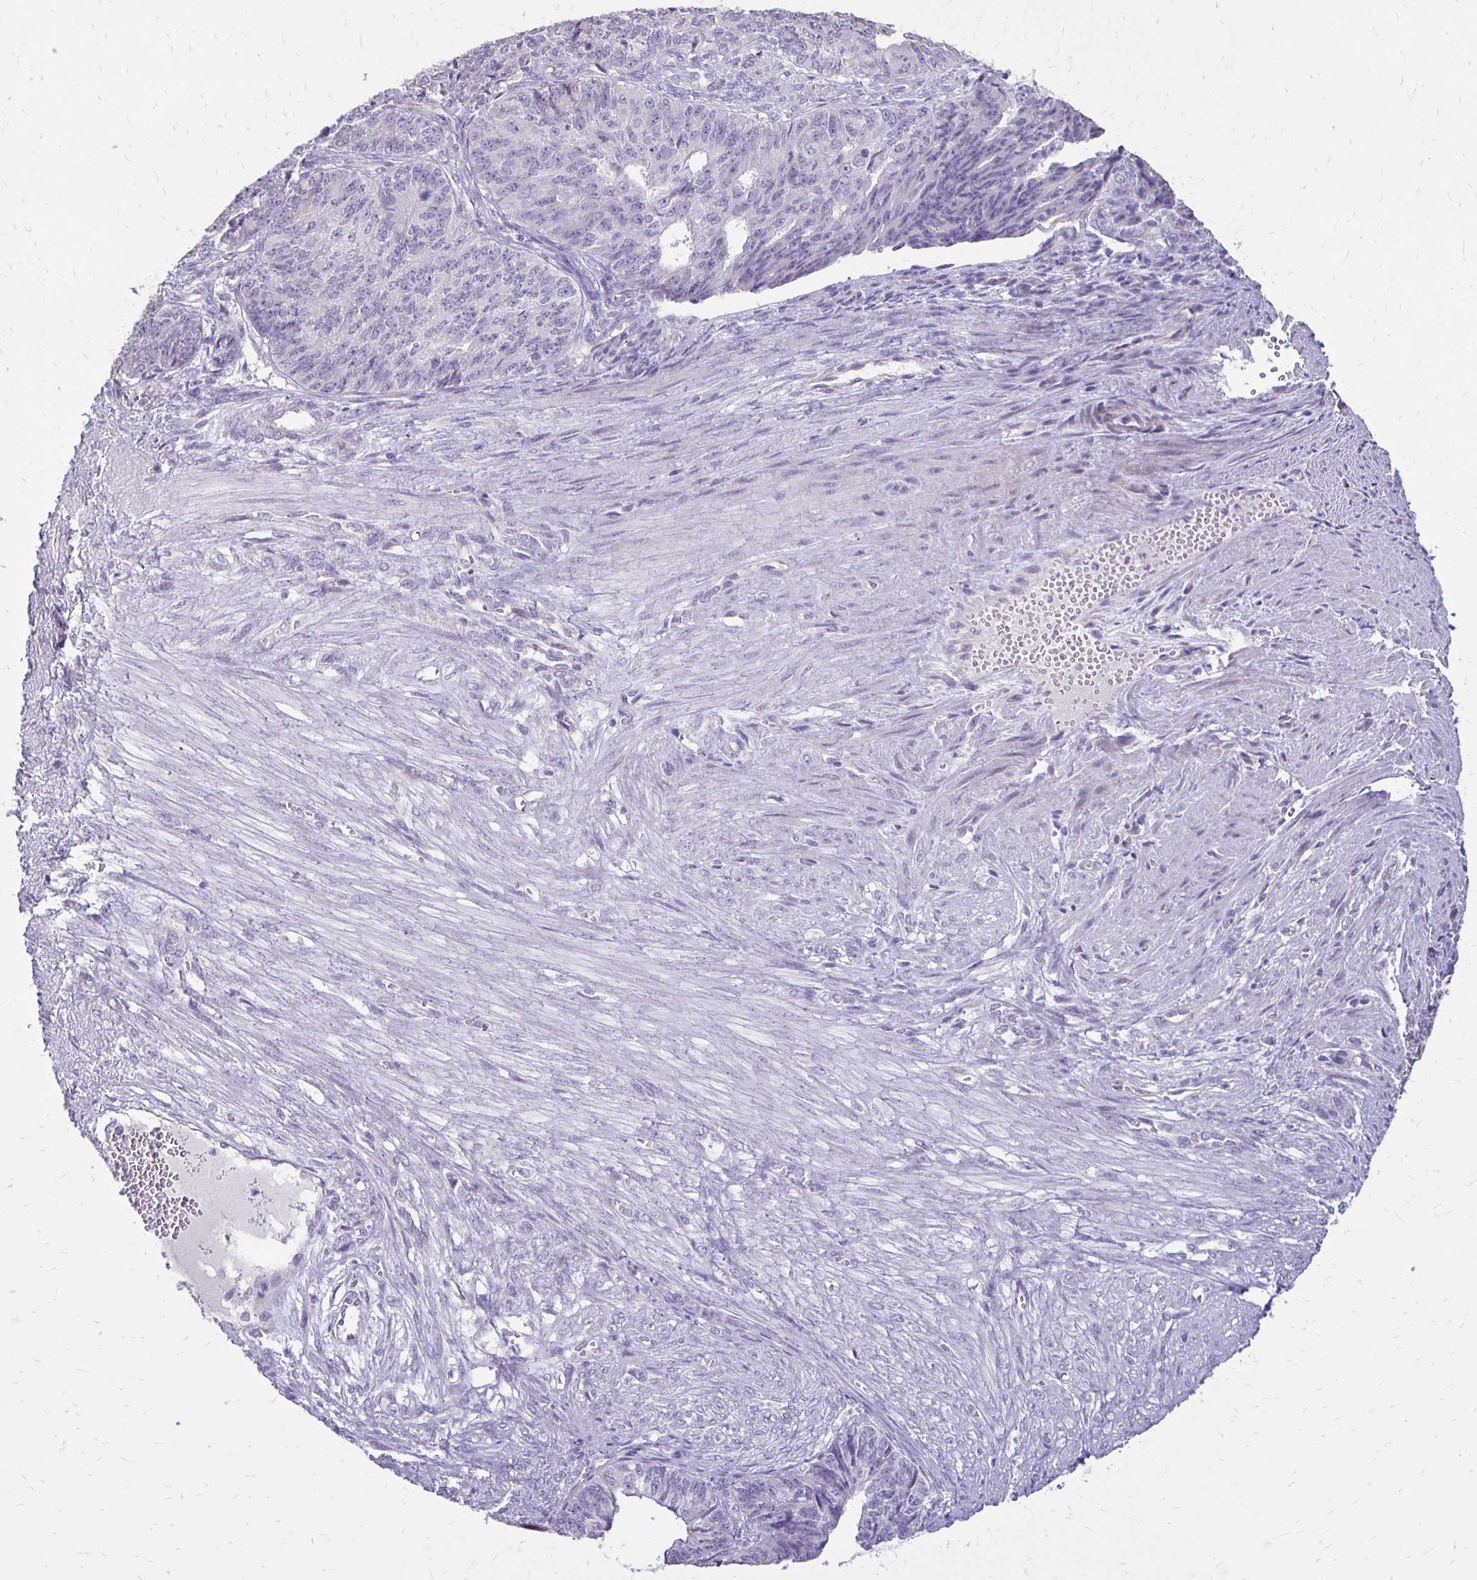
{"staining": {"intensity": "negative", "quantity": "none", "location": "none"}, "tissue": "endometrial cancer", "cell_type": "Tumor cells", "image_type": "cancer", "snomed": [{"axis": "morphology", "description": "Adenocarcinoma, NOS"}, {"axis": "topography", "description": "Endometrium"}], "caption": "High magnification brightfield microscopy of adenocarcinoma (endometrial) stained with DAB (3,3'-diaminobenzidine) (brown) and counterstained with hematoxylin (blue): tumor cells show no significant staining. (Immunohistochemistry (ihc), brightfield microscopy, high magnification).", "gene": "GAS2", "patient": {"sex": "female", "age": 32}}